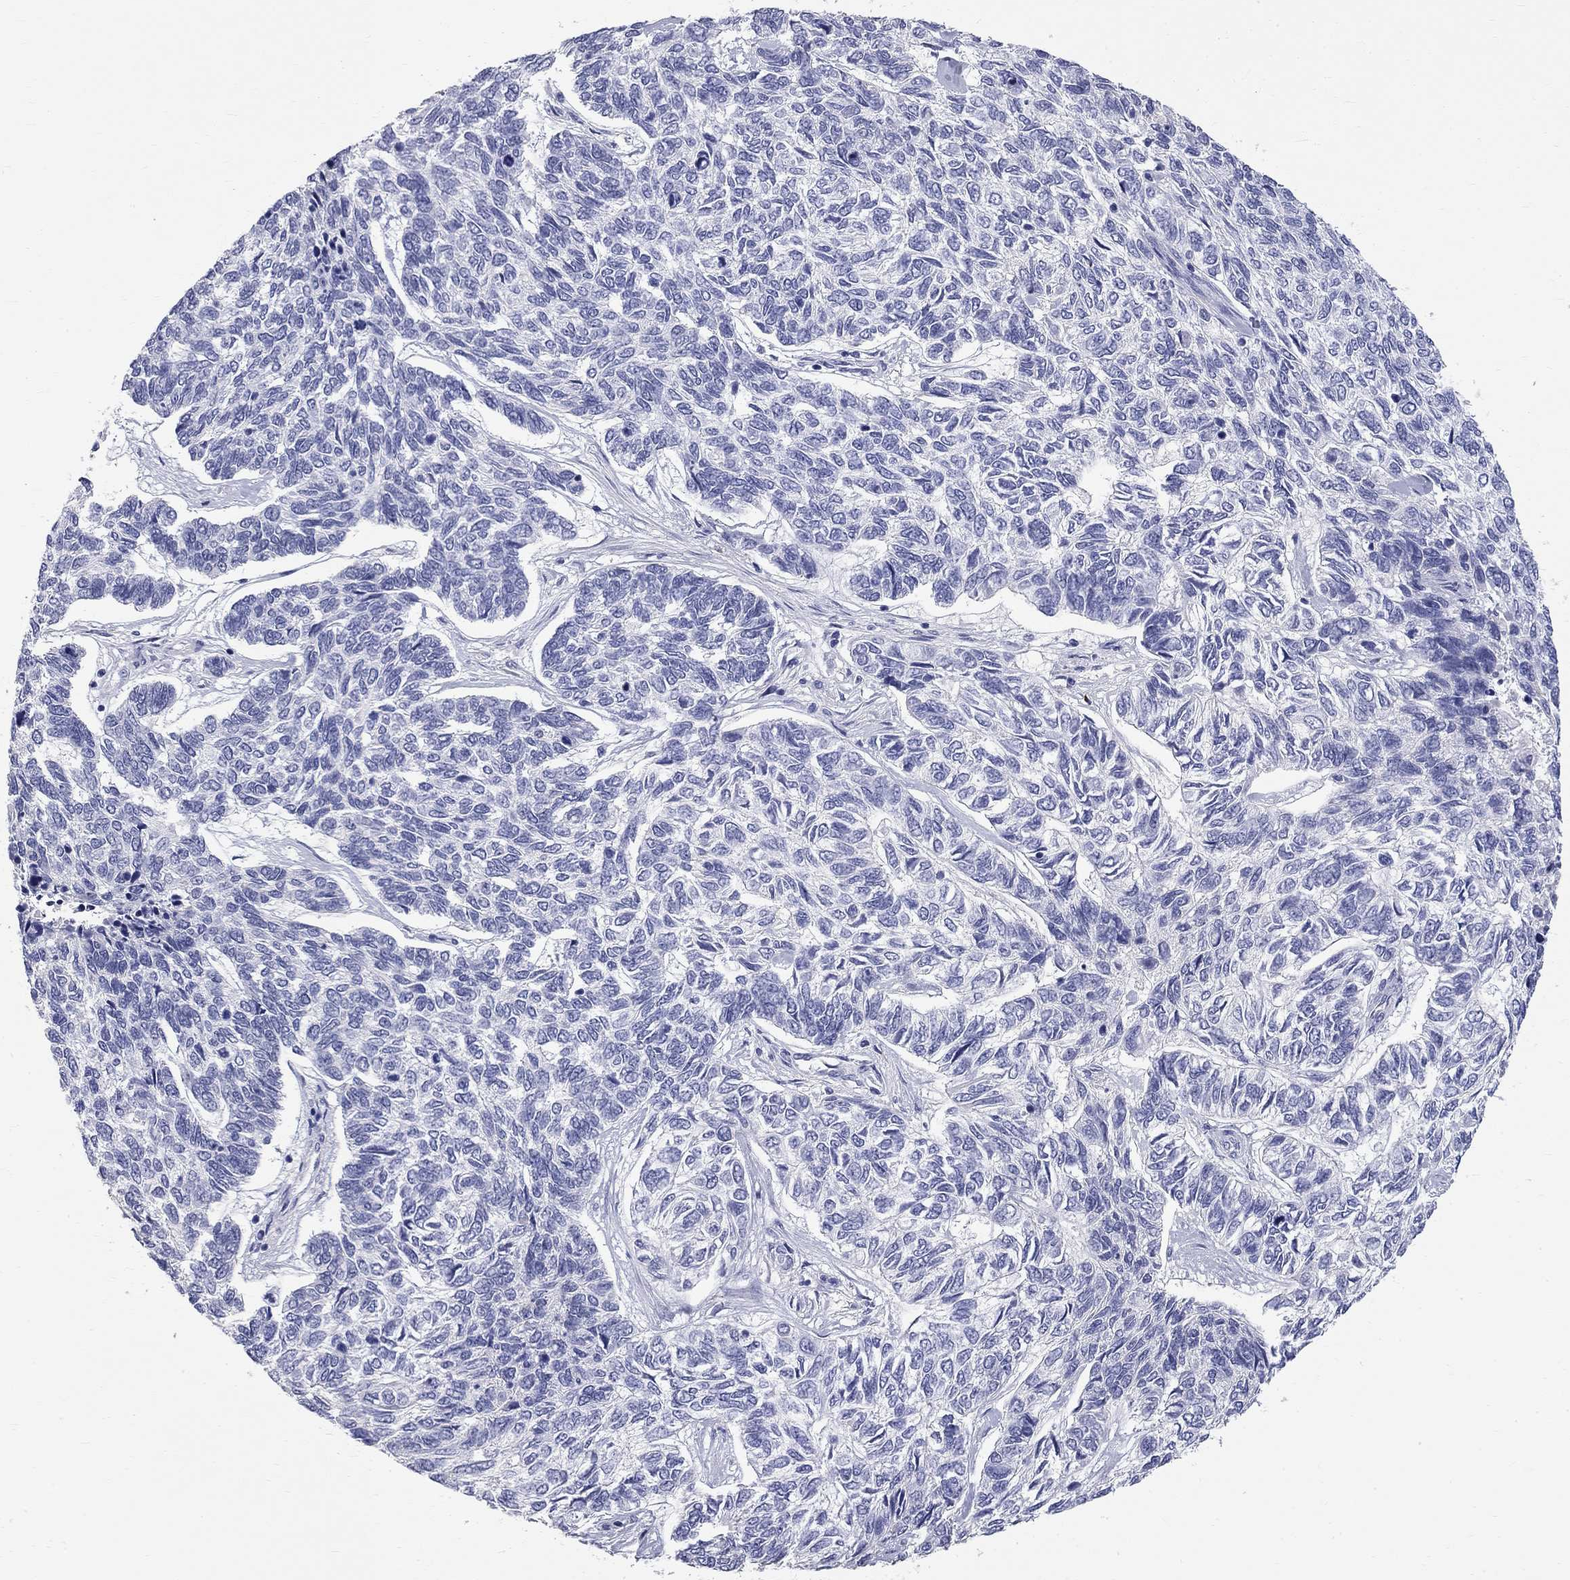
{"staining": {"intensity": "negative", "quantity": "none", "location": "none"}, "tissue": "skin cancer", "cell_type": "Tumor cells", "image_type": "cancer", "snomed": [{"axis": "morphology", "description": "Basal cell carcinoma"}, {"axis": "topography", "description": "Skin"}], "caption": "Immunohistochemistry of human skin cancer (basal cell carcinoma) displays no positivity in tumor cells. Brightfield microscopy of immunohistochemistry stained with DAB (3,3'-diaminobenzidine) (brown) and hematoxylin (blue), captured at high magnification.", "gene": "PHOX2B", "patient": {"sex": "female", "age": 65}}